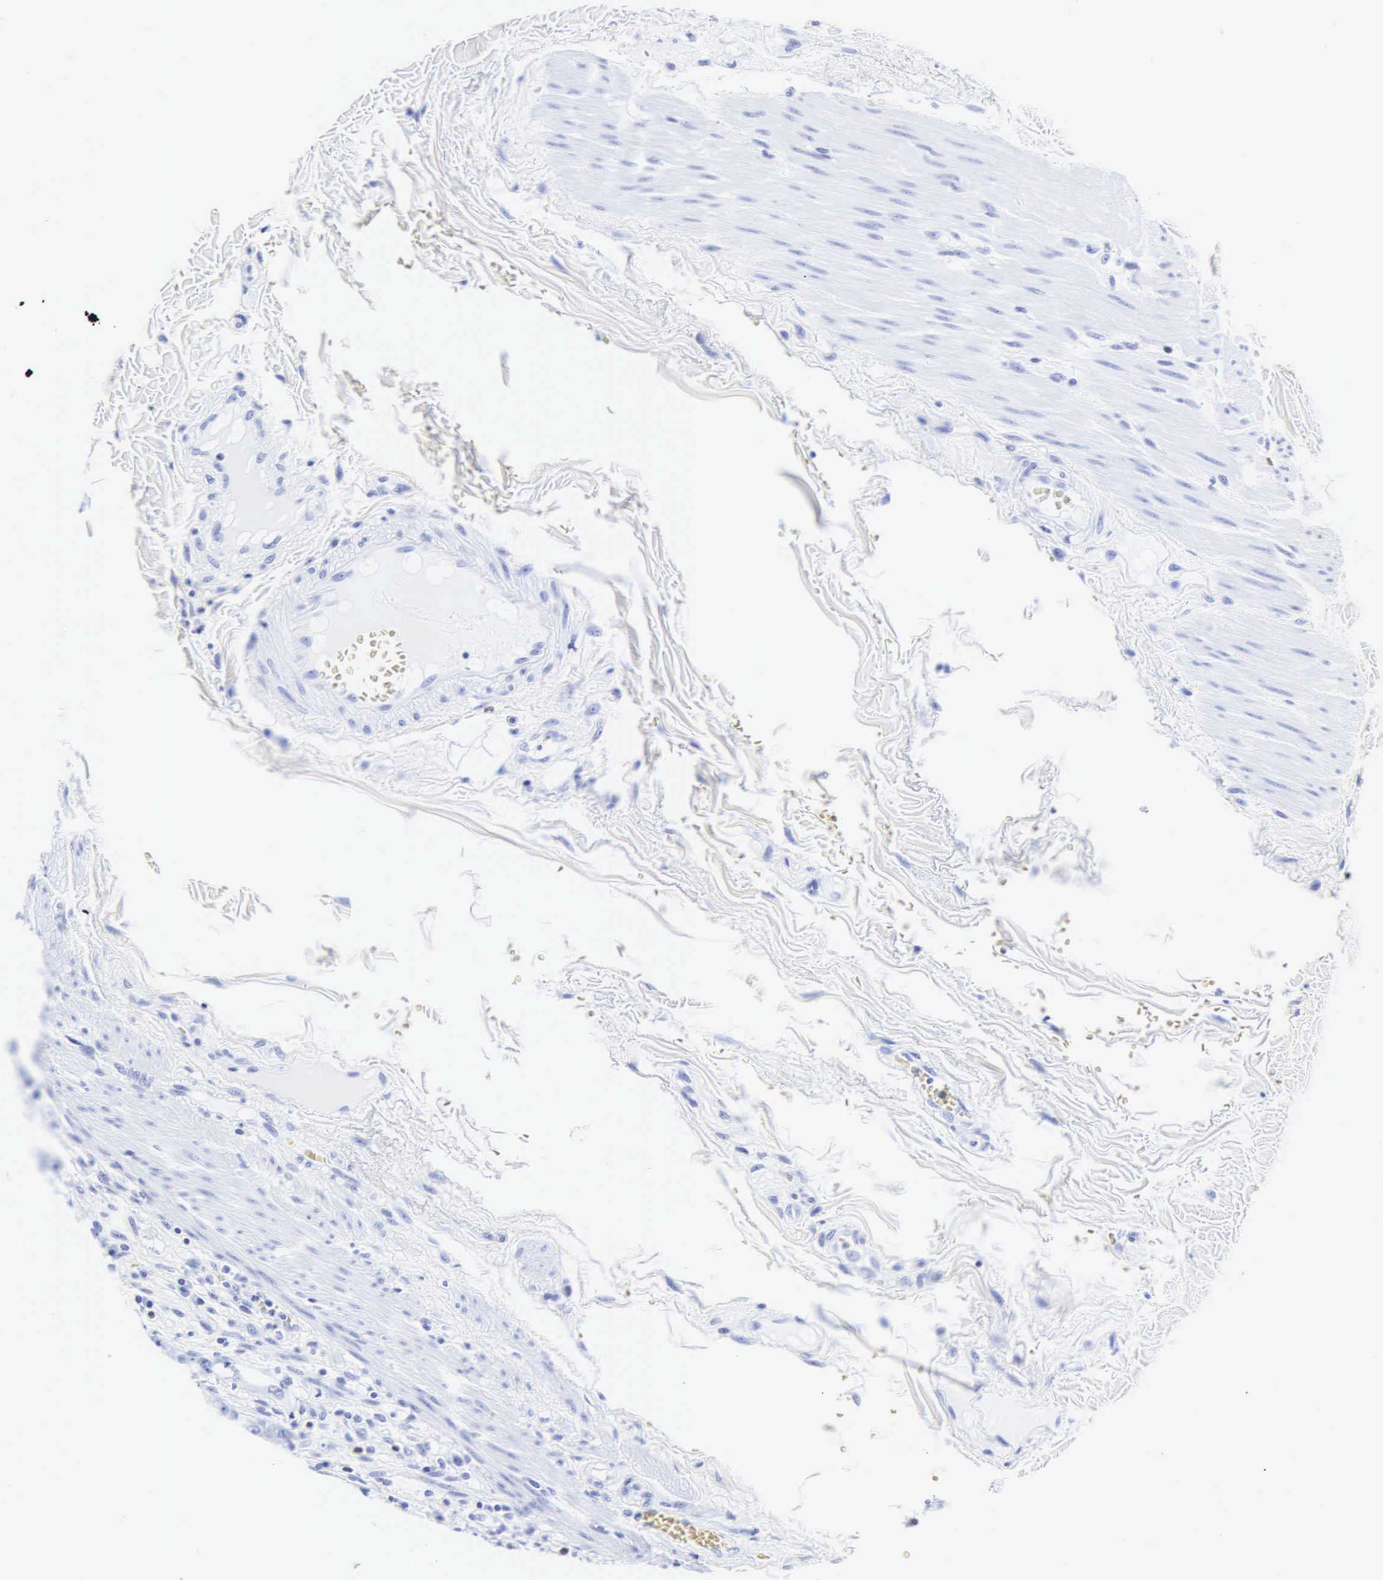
{"staining": {"intensity": "negative", "quantity": "none", "location": "none"}, "tissue": "rectum", "cell_type": "Glandular cells", "image_type": "normal", "snomed": [{"axis": "morphology", "description": "Normal tissue, NOS"}, {"axis": "topography", "description": "Rectum"}], "caption": "The IHC photomicrograph has no significant expression in glandular cells of rectum. The staining is performed using DAB brown chromogen with nuclei counter-stained in using hematoxylin.", "gene": "CGB3", "patient": {"sex": "female", "age": 60}}